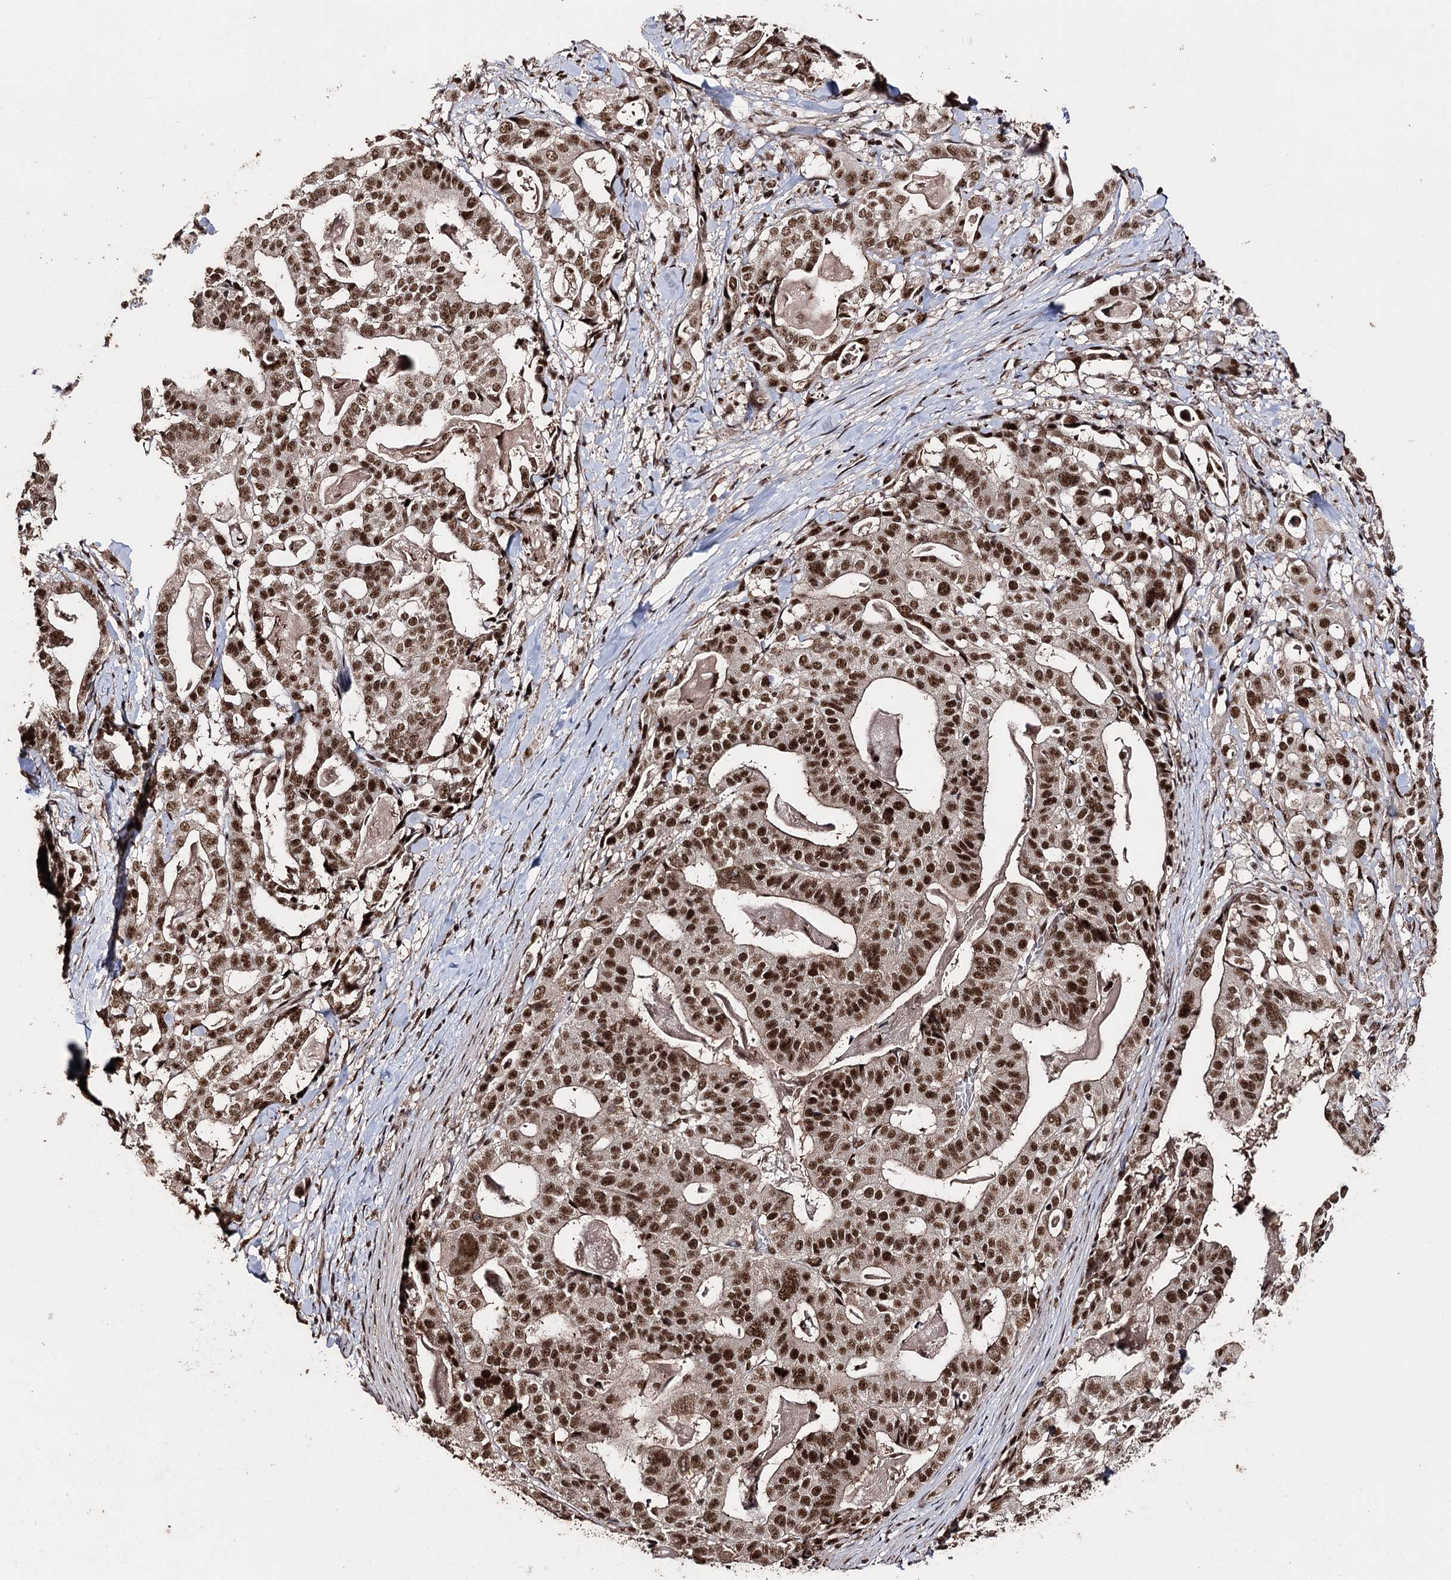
{"staining": {"intensity": "strong", "quantity": ">75%", "location": "nuclear"}, "tissue": "stomach cancer", "cell_type": "Tumor cells", "image_type": "cancer", "snomed": [{"axis": "morphology", "description": "Adenocarcinoma, NOS"}, {"axis": "topography", "description": "Stomach"}], "caption": "The histopathology image exhibits staining of stomach cancer, revealing strong nuclear protein positivity (brown color) within tumor cells.", "gene": "U2SURP", "patient": {"sex": "male", "age": 48}}